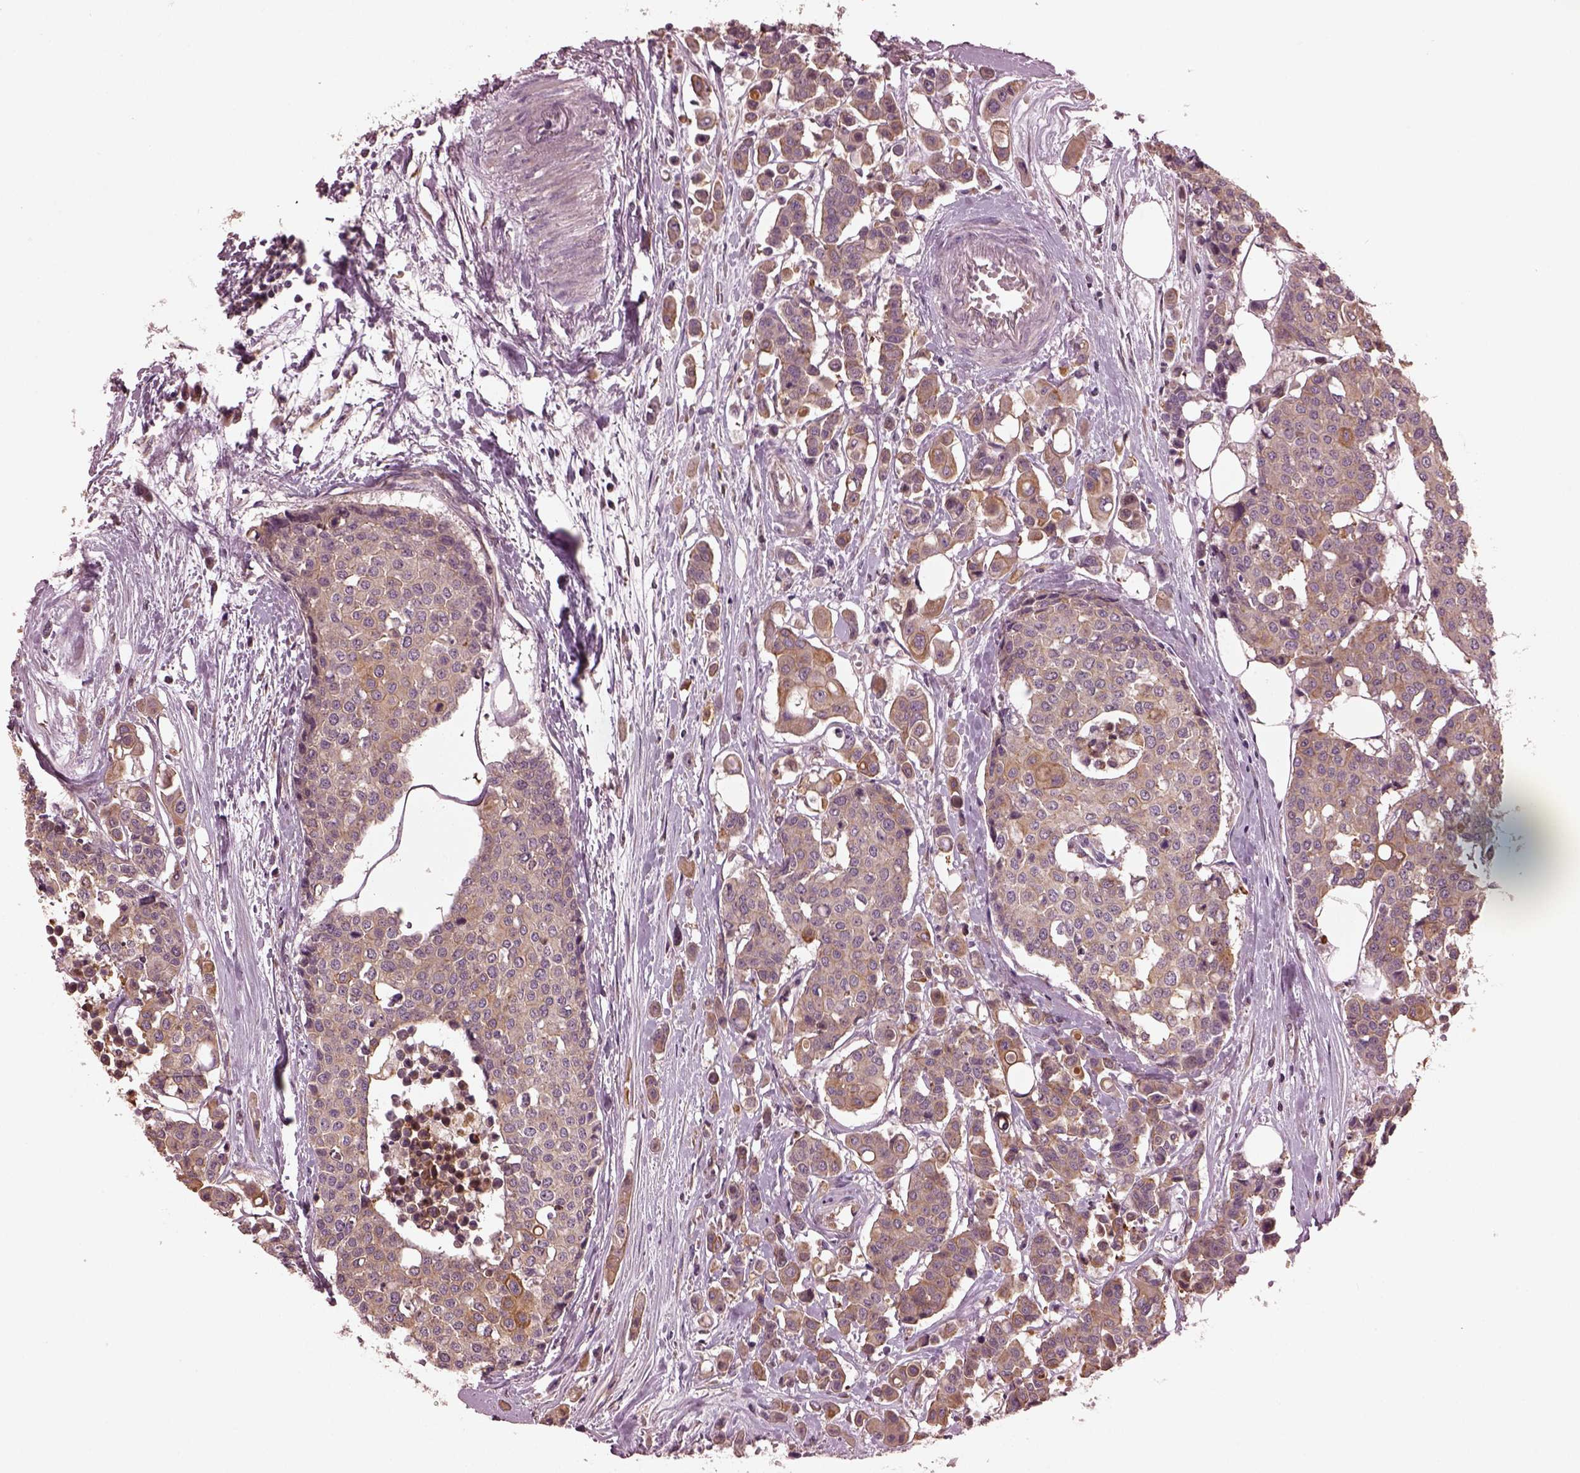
{"staining": {"intensity": "moderate", "quantity": "<25%", "location": "cytoplasmic/membranous"}, "tissue": "carcinoid", "cell_type": "Tumor cells", "image_type": "cancer", "snomed": [{"axis": "morphology", "description": "Carcinoid, malignant, NOS"}, {"axis": "topography", "description": "Colon"}], "caption": "The image reveals immunohistochemical staining of carcinoid (malignant). There is moderate cytoplasmic/membranous positivity is appreciated in about <25% of tumor cells.", "gene": "RUFY3", "patient": {"sex": "male", "age": 81}}